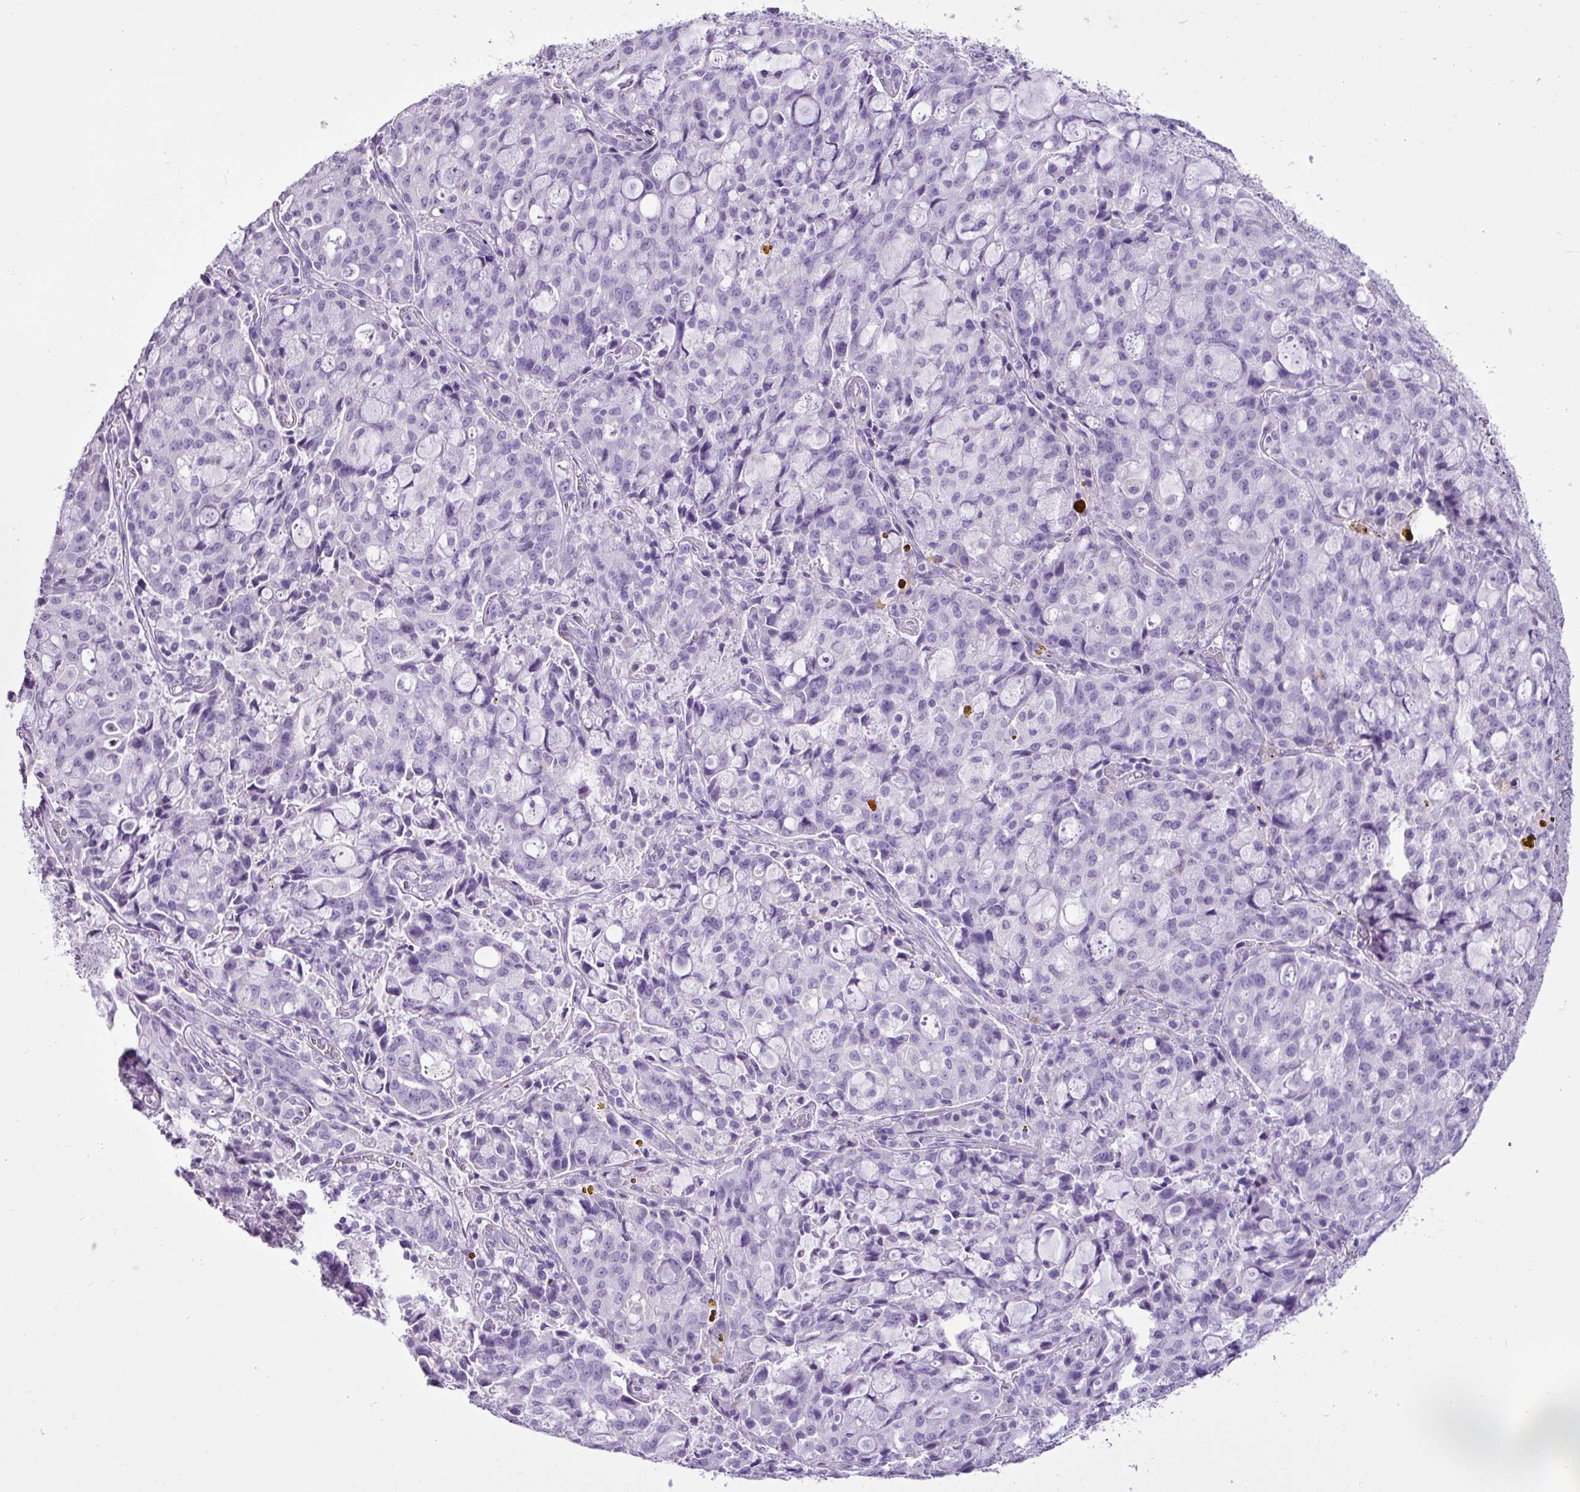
{"staining": {"intensity": "negative", "quantity": "none", "location": "none"}, "tissue": "lung cancer", "cell_type": "Tumor cells", "image_type": "cancer", "snomed": [{"axis": "morphology", "description": "Adenocarcinoma, NOS"}, {"axis": "topography", "description": "Lung"}], "caption": "The immunohistochemistry image has no significant staining in tumor cells of lung cancer tissue. (Brightfield microscopy of DAB (3,3'-diaminobenzidine) IHC at high magnification).", "gene": "PGR", "patient": {"sex": "female", "age": 44}}